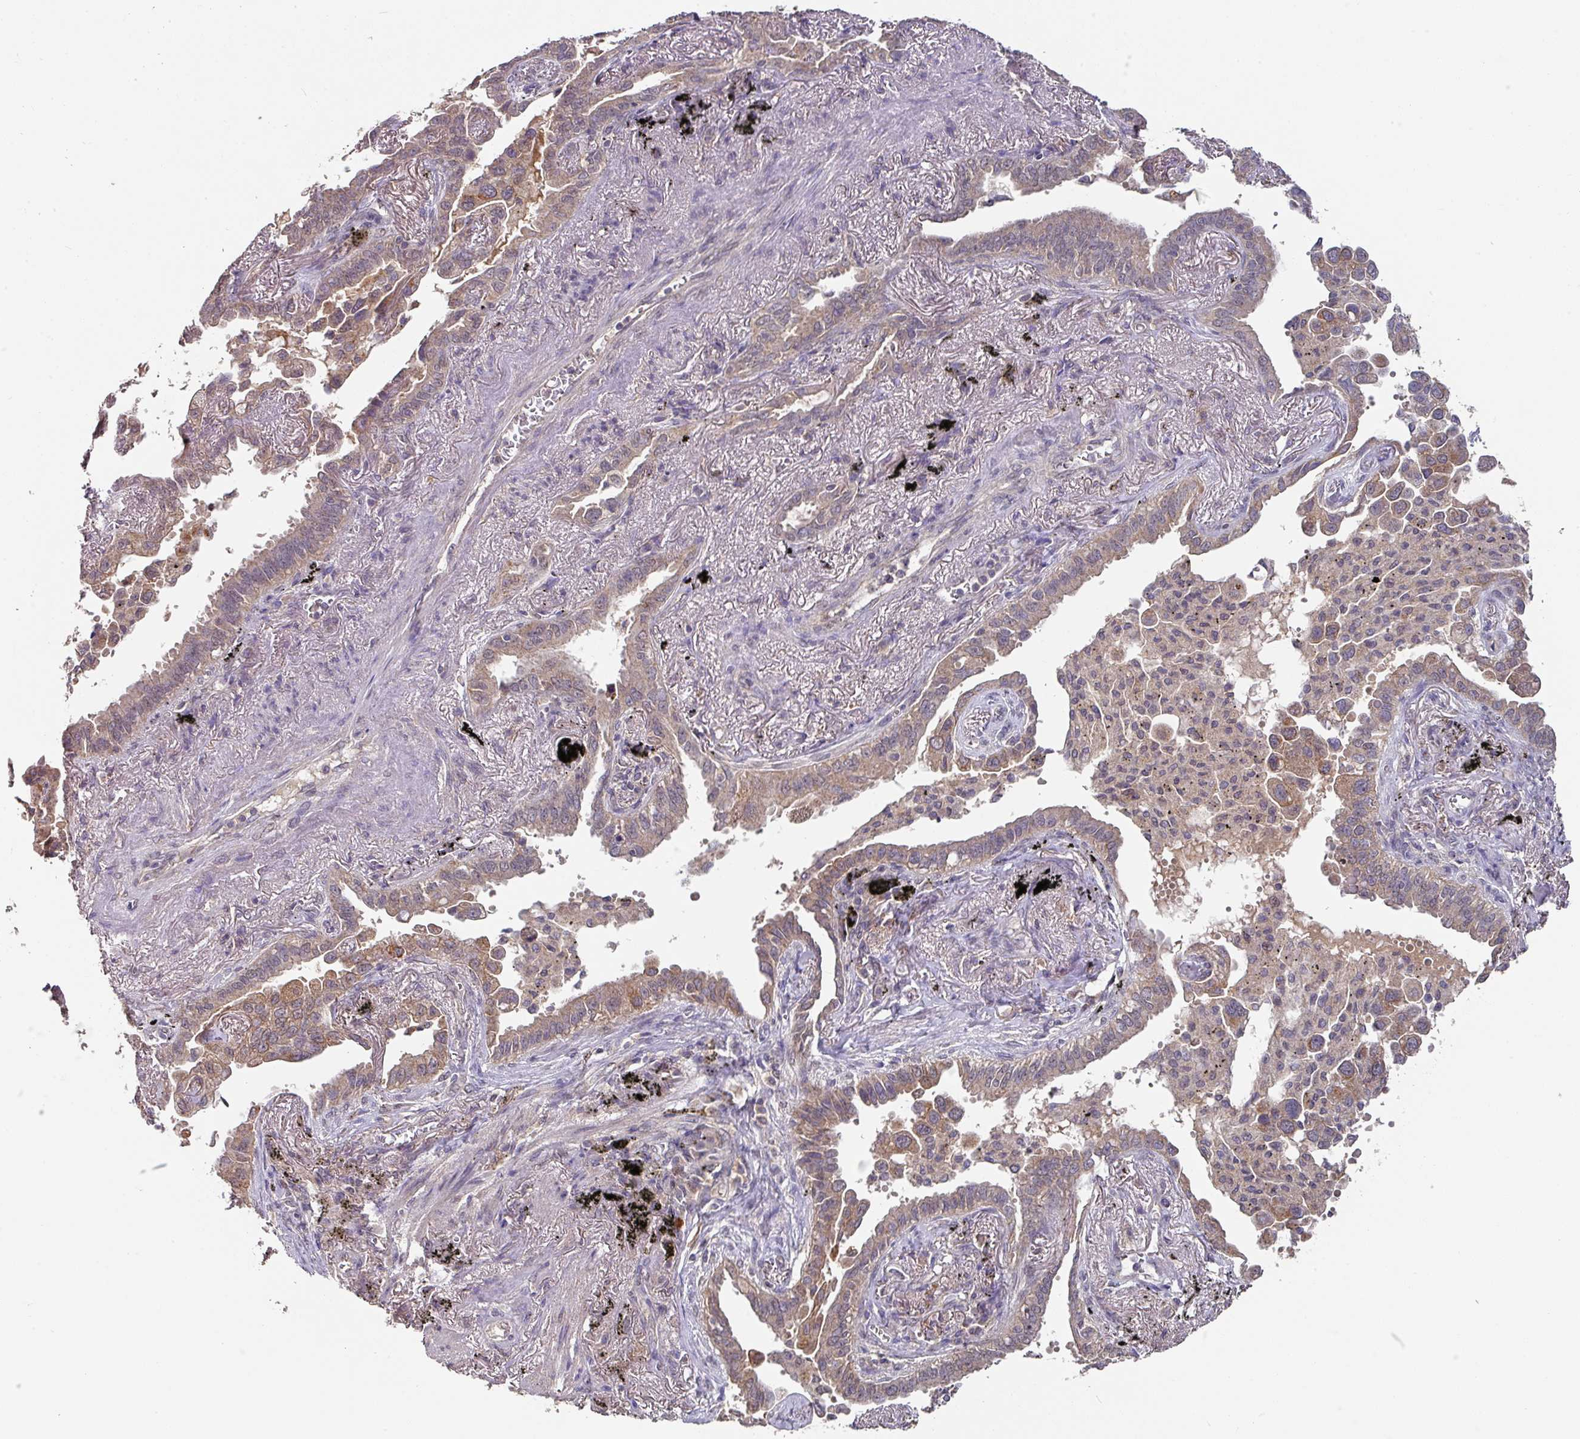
{"staining": {"intensity": "weak", "quantity": ">75%", "location": "cytoplasmic/membranous"}, "tissue": "lung cancer", "cell_type": "Tumor cells", "image_type": "cancer", "snomed": [{"axis": "morphology", "description": "Adenocarcinoma, NOS"}, {"axis": "topography", "description": "Lung"}], "caption": "Weak cytoplasmic/membranous protein staining is seen in about >75% of tumor cells in lung adenocarcinoma.", "gene": "EXTL3", "patient": {"sex": "male", "age": 67}}